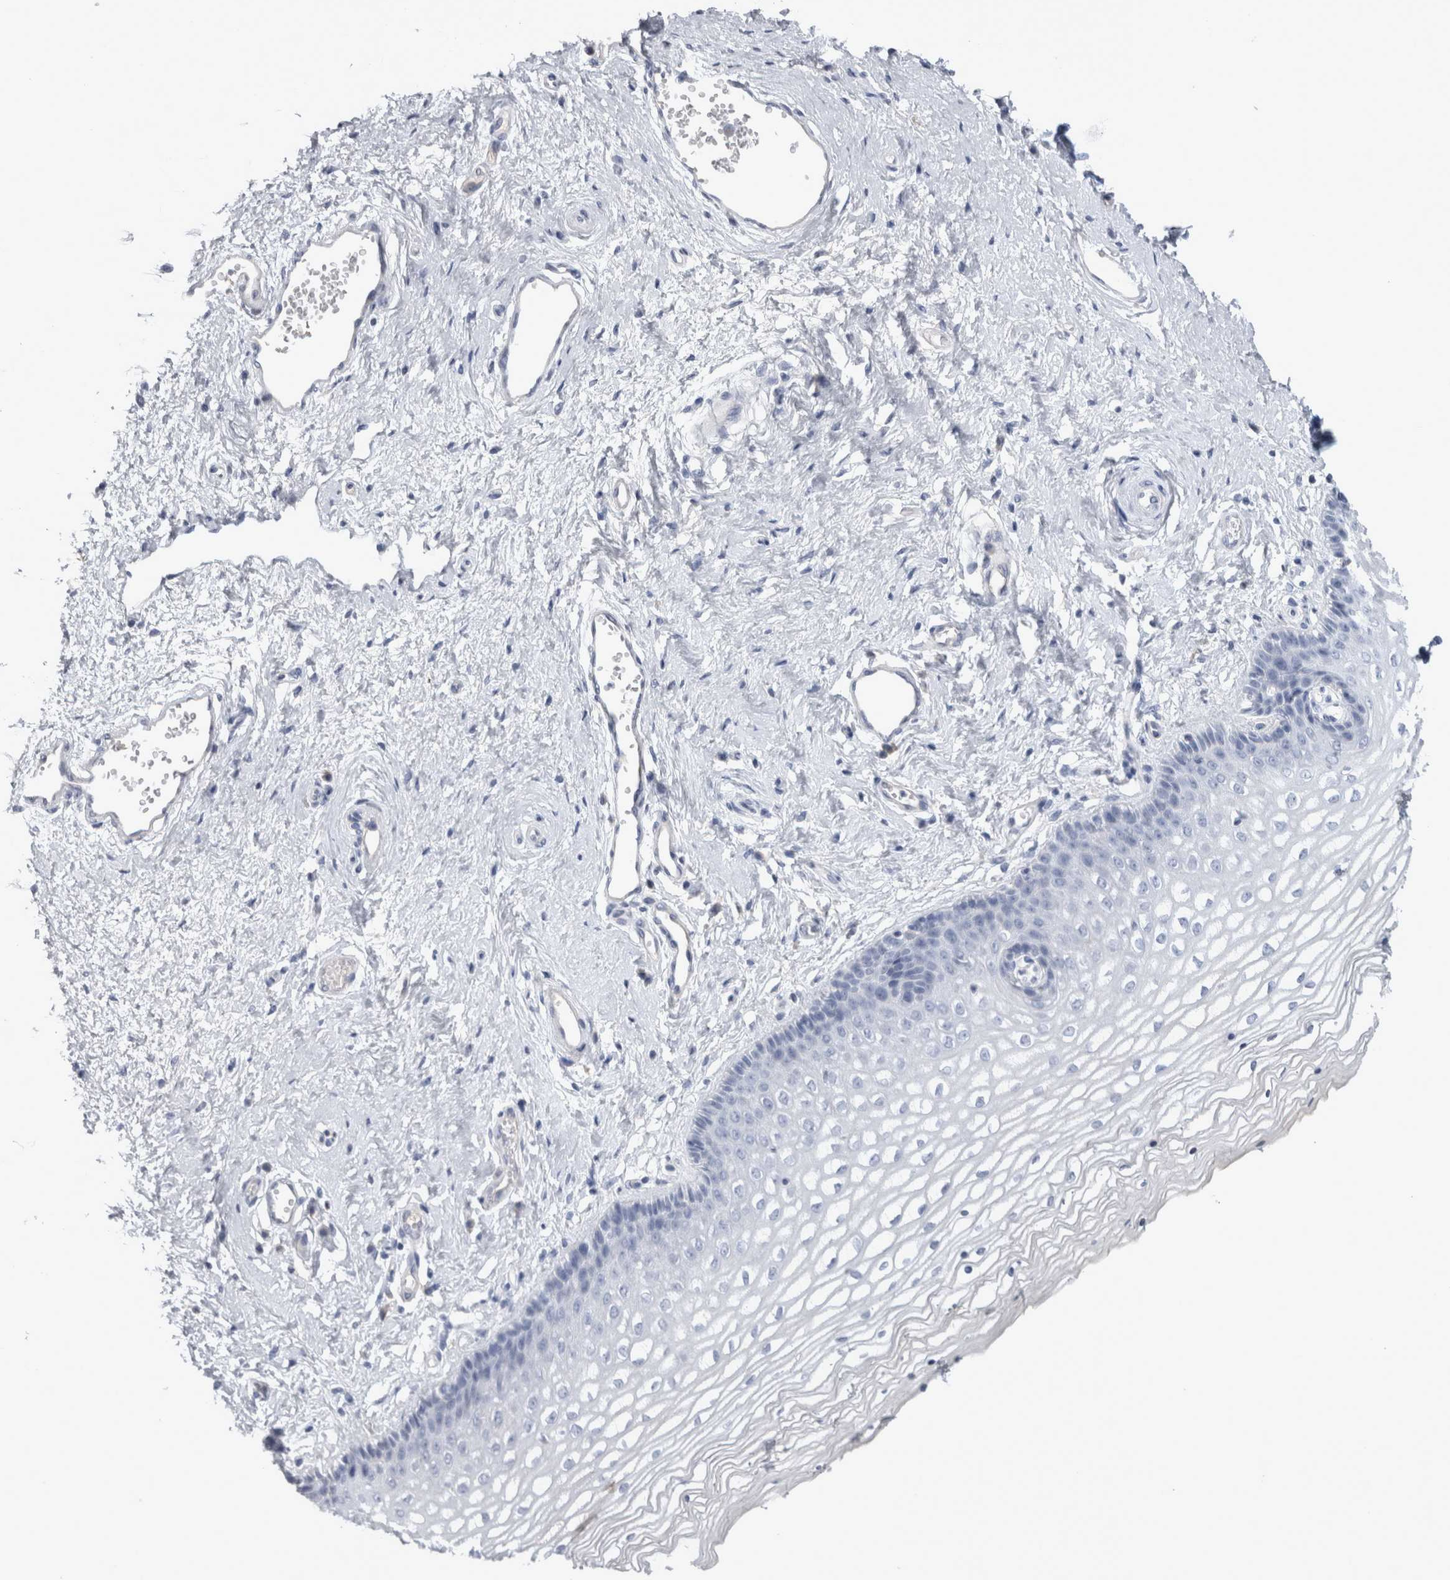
{"staining": {"intensity": "negative", "quantity": "none", "location": "none"}, "tissue": "vagina", "cell_type": "Squamous epithelial cells", "image_type": "normal", "snomed": [{"axis": "morphology", "description": "Normal tissue, NOS"}, {"axis": "topography", "description": "Vagina"}], "caption": "This is a micrograph of immunohistochemistry (IHC) staining of benign vagina, which shows no staining in squamous epithelial cells.", "gene": "PAX5", "patient": {"sex": "female", "age": 46}}